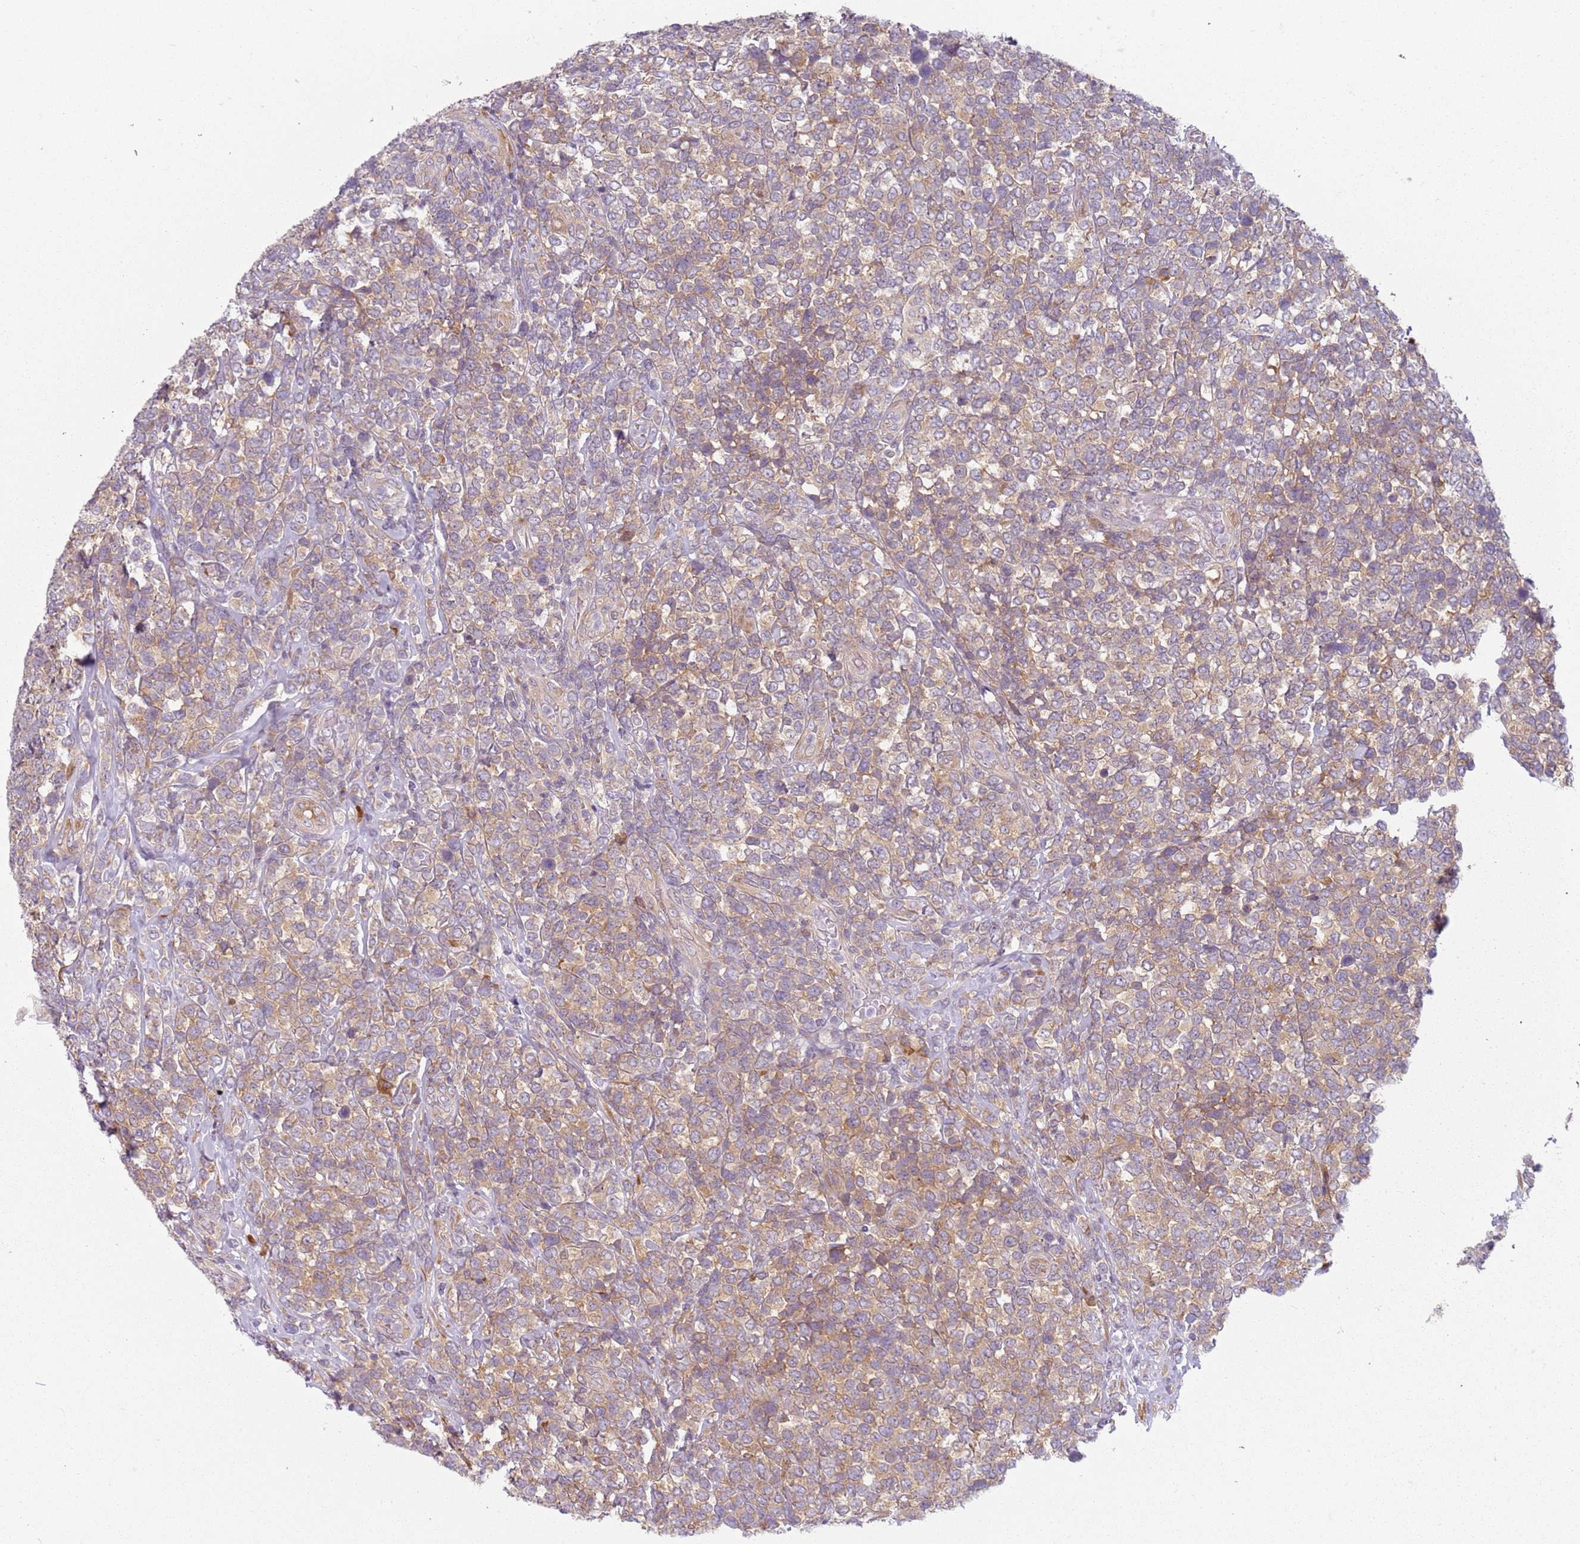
{"staining": {"intensity": "weak", "quantity": "25%-75%", "location": "cytoplasmic/membranous"}, "tissue": "lymphoma", "cell_type": "Tumor cells", "image_type": "cancer", "snomed": [{"axis": "morphology", "description": "Malignant lymphoma, non-Hodgkin's type, High grade"}, {"axis": "topography", "description": "Soft tissue"}], "caption": "Protein expression analysis of human high-grade malignant lymphoma, non-Hodgkin's type reveals weak cytoplasmic/membranous expression in about 25%-75% of tumor cells. Using DAB (brown) and hematoxylin (blue) stains, captured at high magnification using brightfield microscopy.", "gene": "RPS28", "patient": {"sex": "female", "age": 56}}